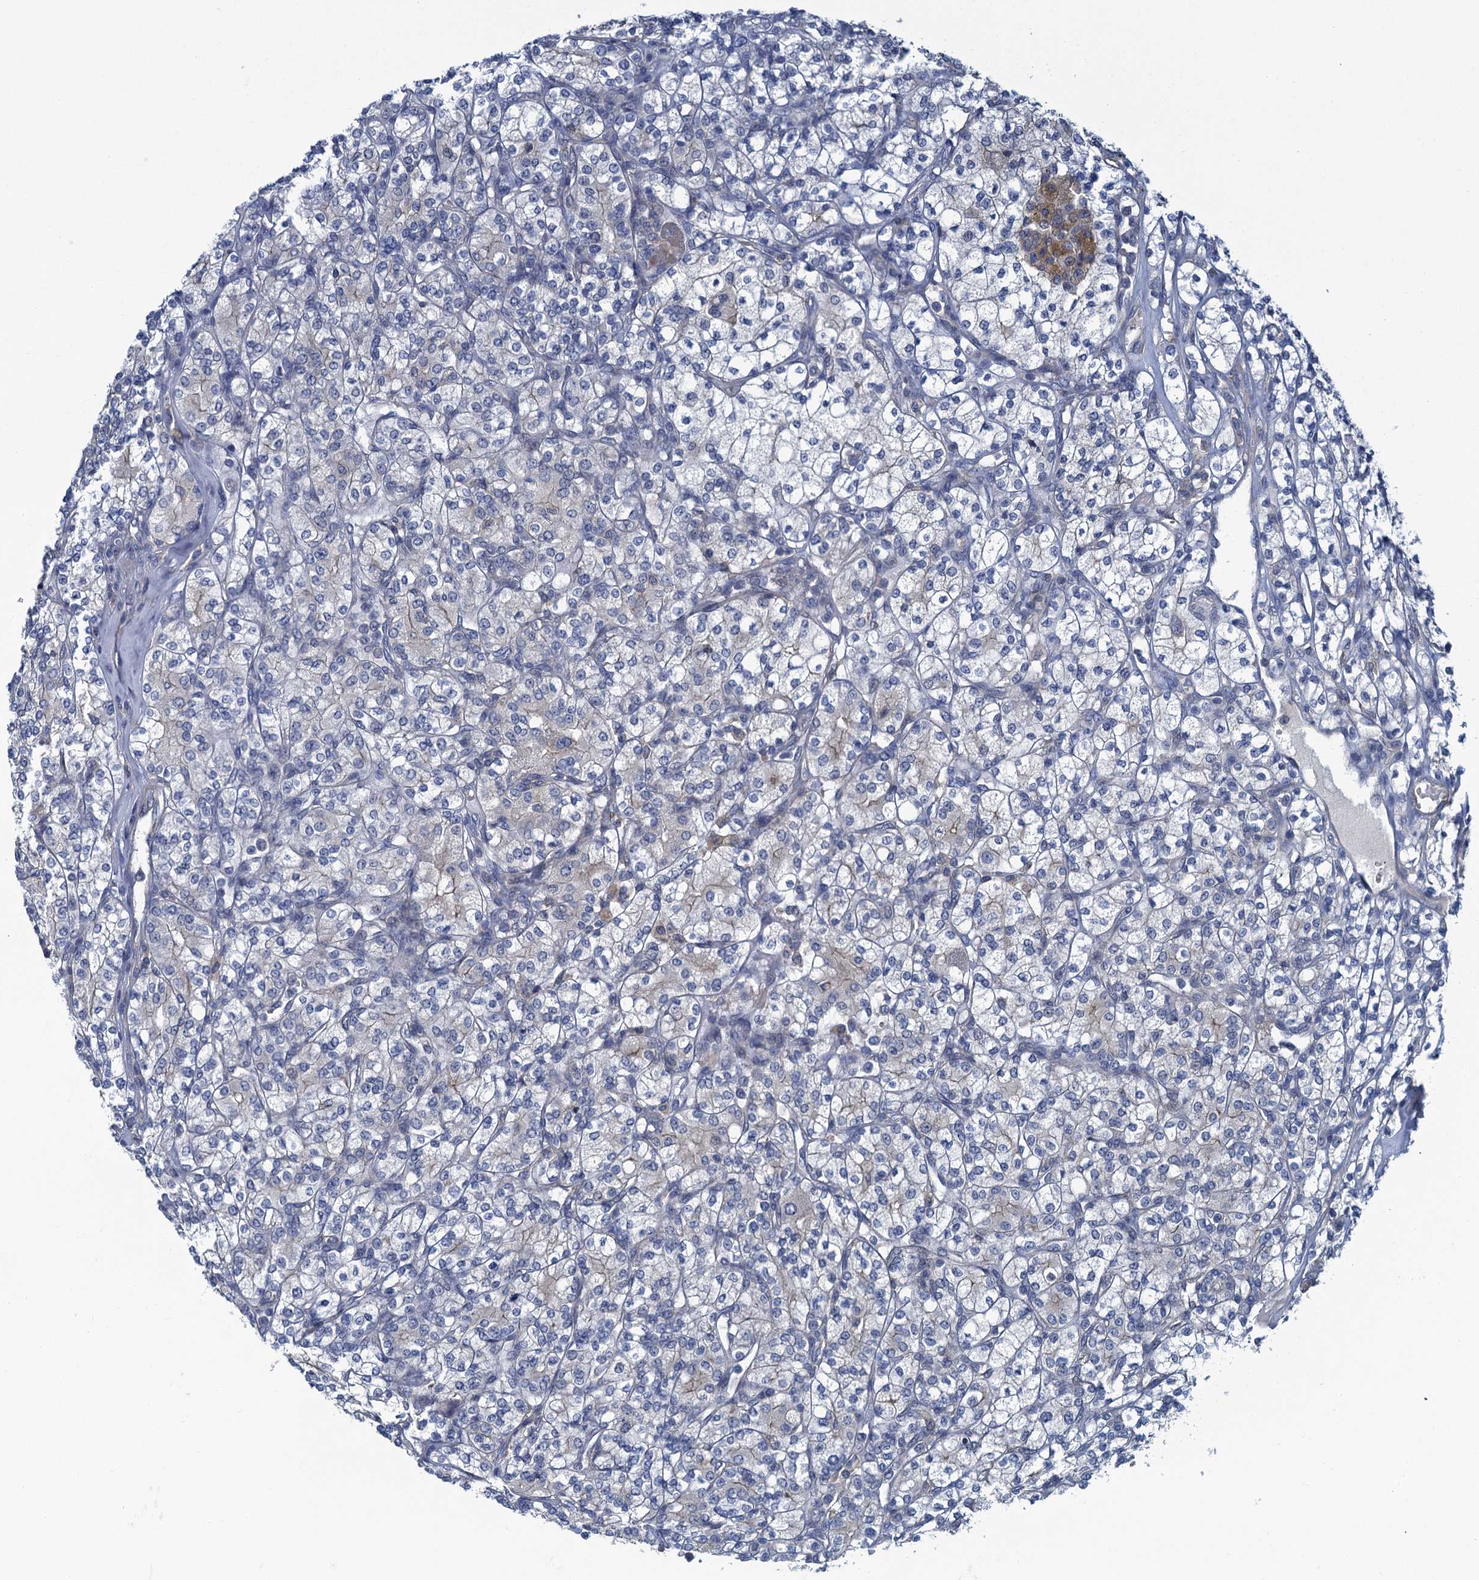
{"staining": {"intensity": "negative", "quantity": "none", "location": "none"}, "tissue": "renal cancer", "cell_type": "Tumor cells", "image_type": "cancer", "snomed": [{"axis": "morphology", "description": "Adenocarcinoma, NOS"}, {"axis": "topography", "description": "Kidney"}], "caption": "Renal cancer was stained to show a protein in brown. There is no significant expression in tumor cells.", "gene": "NCKAP1L", "patient": {"sex": "male", "age": 77}}